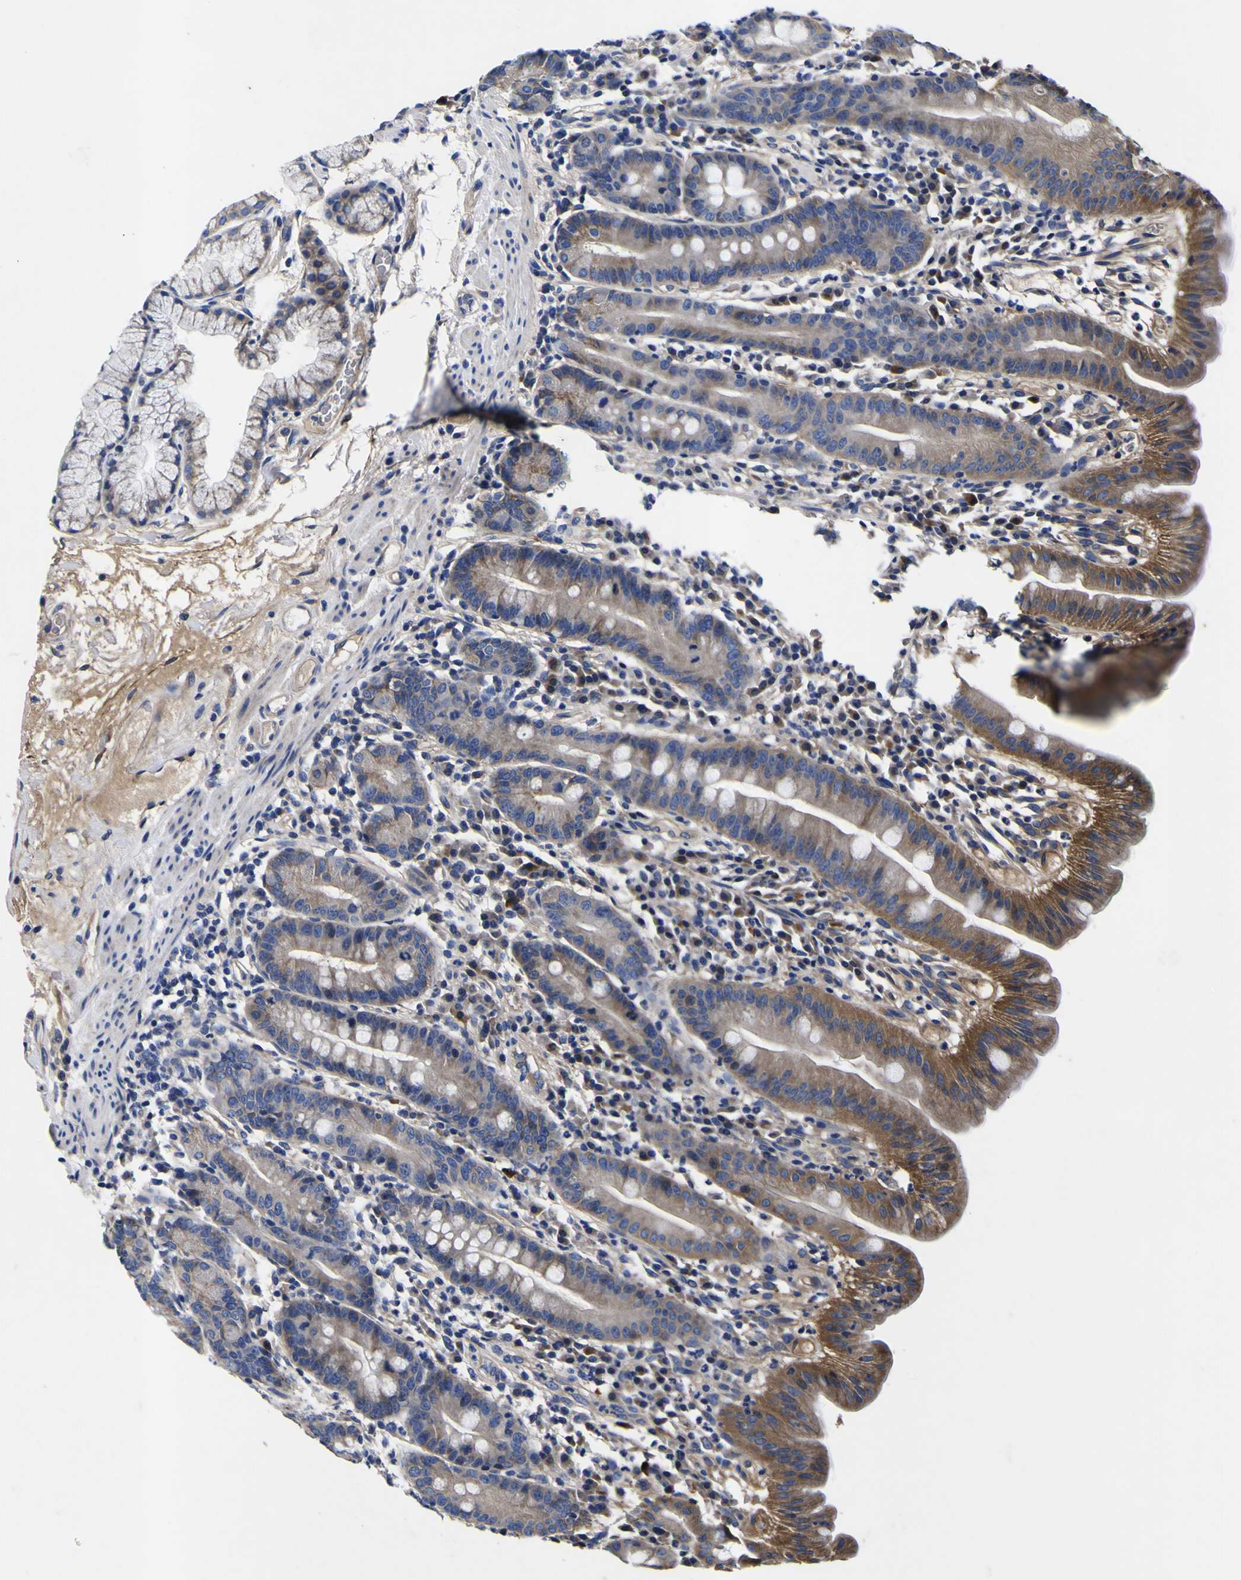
{"staining": {"intensity": "moderate", "quantity": "25%-75%", "location": "cytoplasmic/membranous"}, "tissue": "duodenum", "cell_type": "Glandular cells", "image_type": "normal", "snomed": [{"axis": "morphology", "description": "Normal tissue, NOS"}, {"axis": "topography", "description": "Duodenum"}], "caption": "This micrograph displays immunohistochemistry staining of benign duodenum, with medium moderate cytoplasmic/membranous positivity in approximately 25%-75% of glandular cells.", "gene": "VASN", "patient": {"sex": "male", "age": 50}}